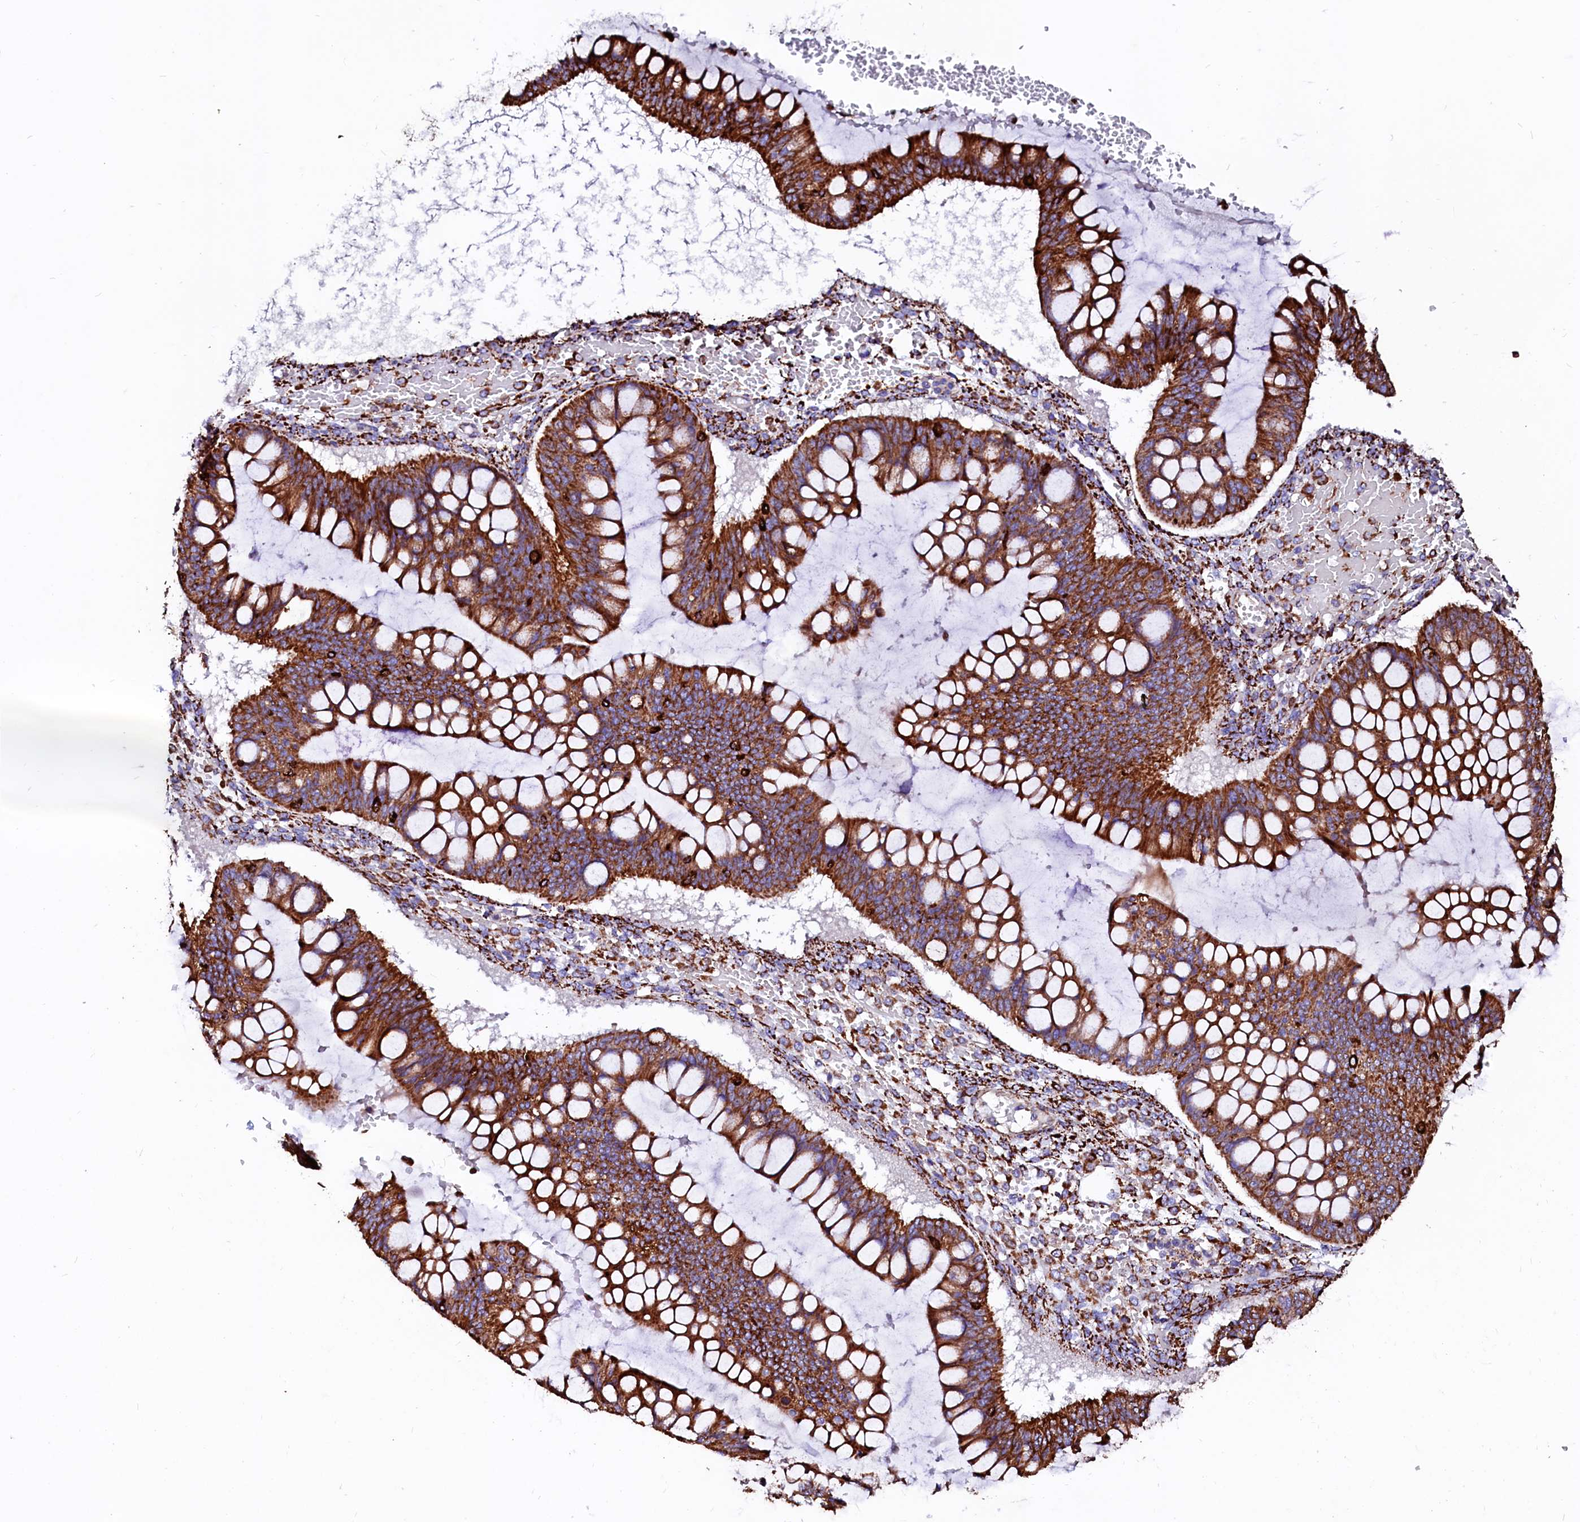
{"staining": {"intensity": "strong", "quantity": ">75%", "location": "cytoplasmic/membranous"}, "tissue": "ovarian cancer", "cell_type": "Tumor cells", "image_type": "cancer", "snomed": [{"axis": "morphology", "description": "Cystadenocarcinoma, mucinous, NOS"}, {"axis": "topography", "description": "Ovary"}], "caption": "Ovarian mucinous cystadenocarcinoma was stained to show a protein in brown. There is high levels of strong cytoplasmic/membranous expression in about >75% of tumor cells.", "gene": "MAOB", "patient": {"sex": "female", "age": 73}}